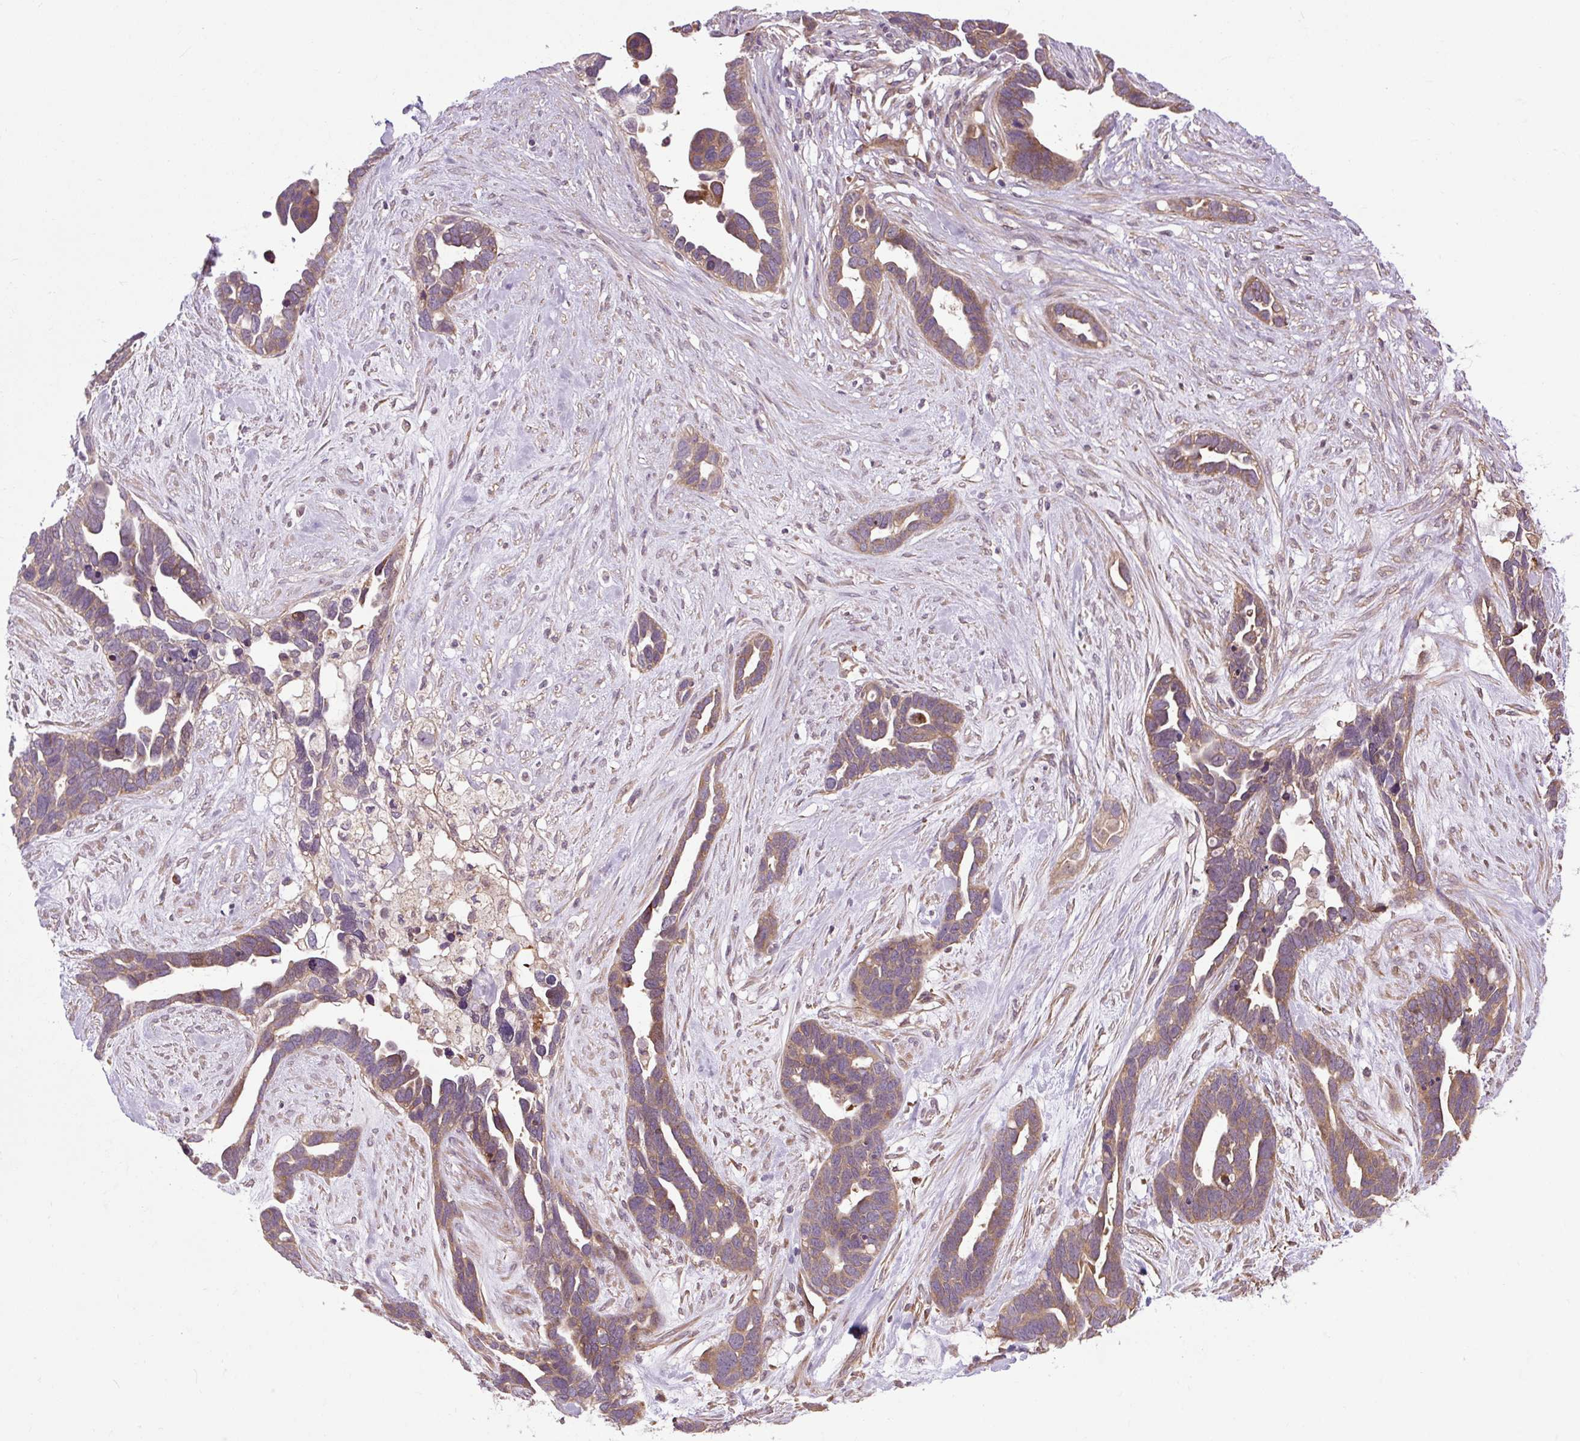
{"staining": {"intensity": "moderate", "quantity": ">75%", "location": "cytoplasmic/membranous"}, "tissue": "ovarian cancer", "cell_type": "Tumor cells", "image_type": "cancer", "snomed": [{"axis": "morphology", "description": "Cystadenocarcinoma, serous, NOS"}, {"axis": "topography", "description": "Ovary"}], "caption": "An immunohistochemistry (IHC) histopathology image of tumor tissue is shown. Protein staining in brown labels moderate cytoplasmic/membranous positivity in serous cystadenocarcinoma (ovarian) within tumor cells. (DAB IHC with brightfield microscopy, high magnification).", "gene": "FLRT1", "patient": {"sex": "female", "age": 54}}